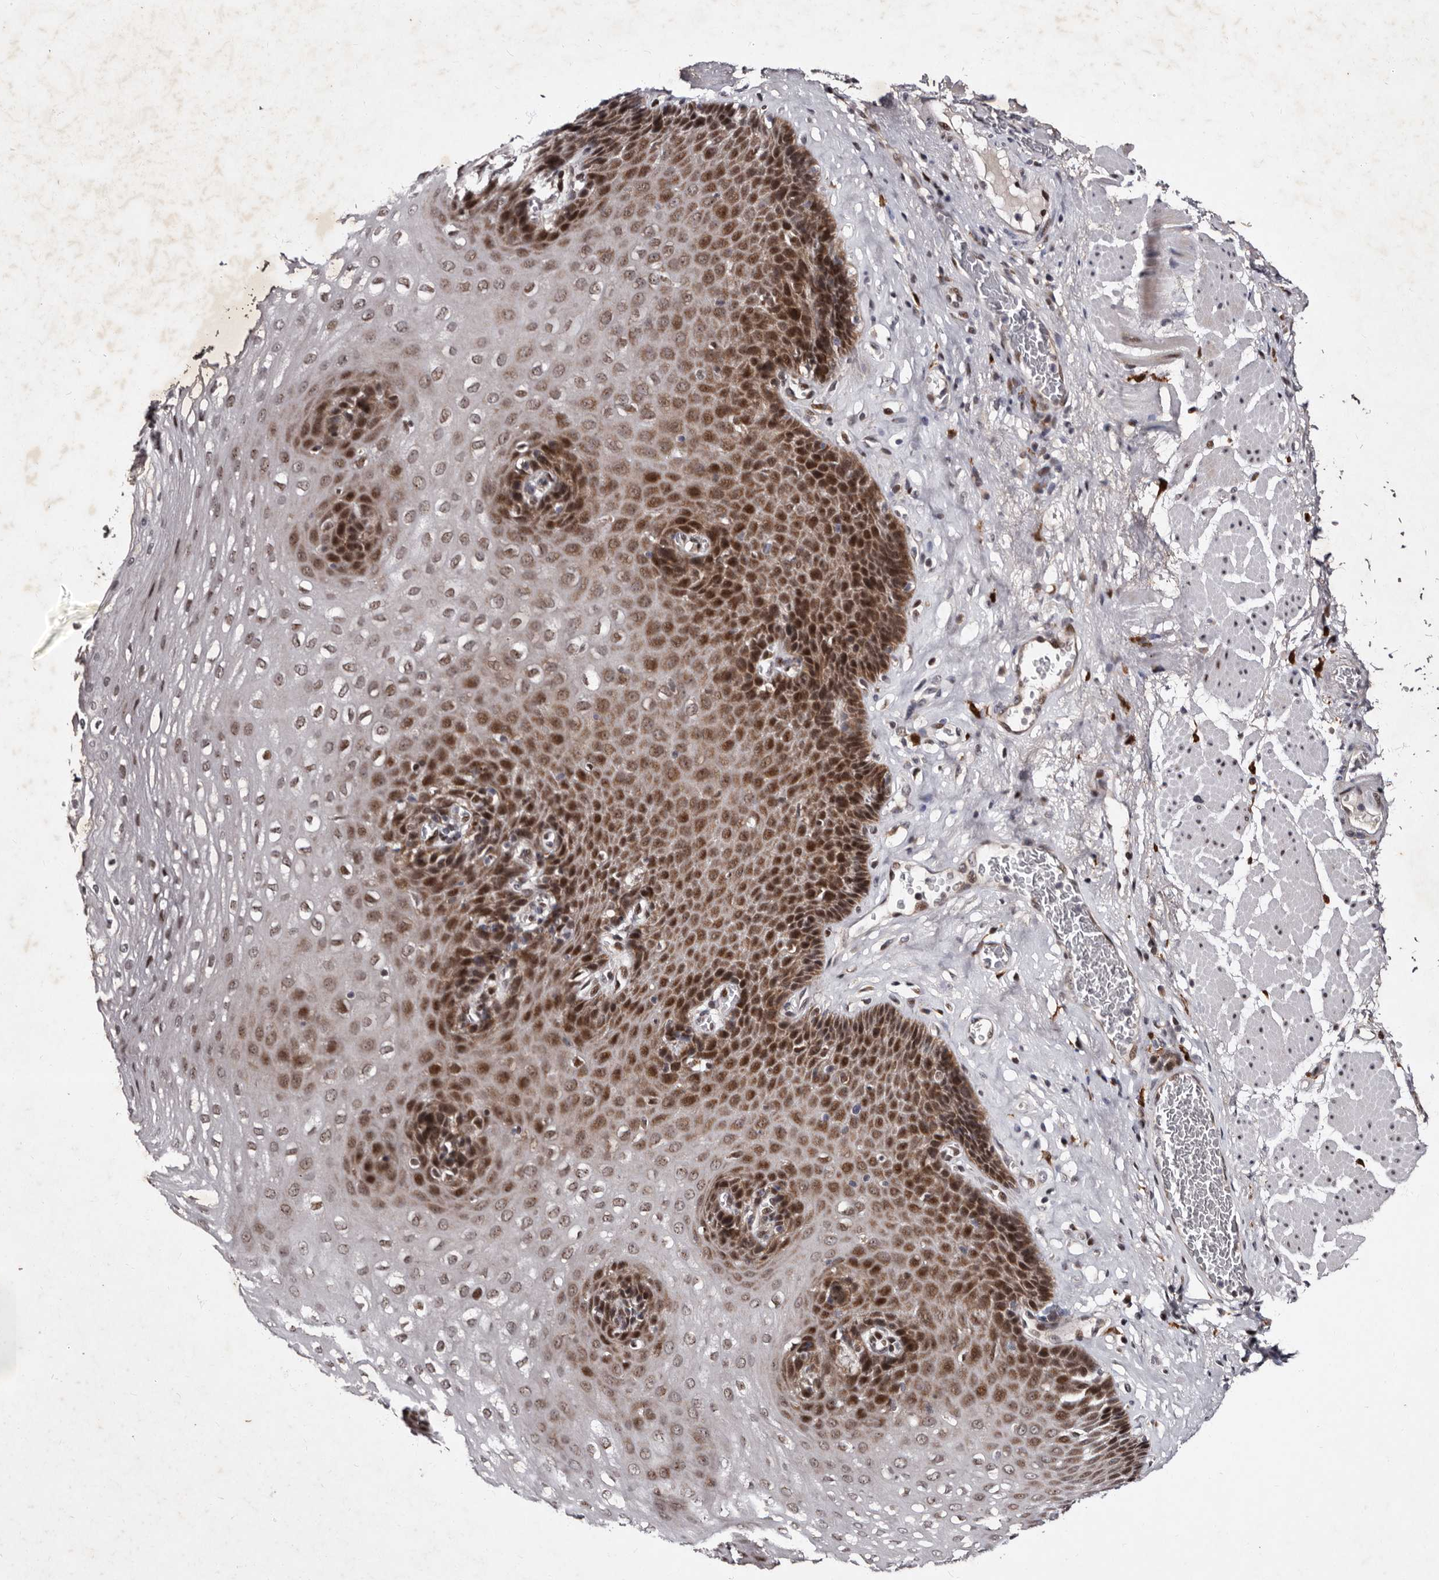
{"staining": {"intensity": "moderate", "quantity": "25%-75%", "location": "cytoplasmic/membranous,nuclear"}, "tissue": "esophagus", "cell_type": "Squamous epithelial cells", "image_type": "normal", "snomed": [{"axis": "morphology", "description": "Normal tissue, NOS"}, {"axis": "topography", "description": "Esophagus"}], "caption": "Protein expression analysis of benign human esophagus reveals moderate cytoplasmic/membranous,nuclear staining in about 25%-75% of squamous epithelial cells.", "gene": "TNKS", "patient": {"sex": "female", "age": 66}}